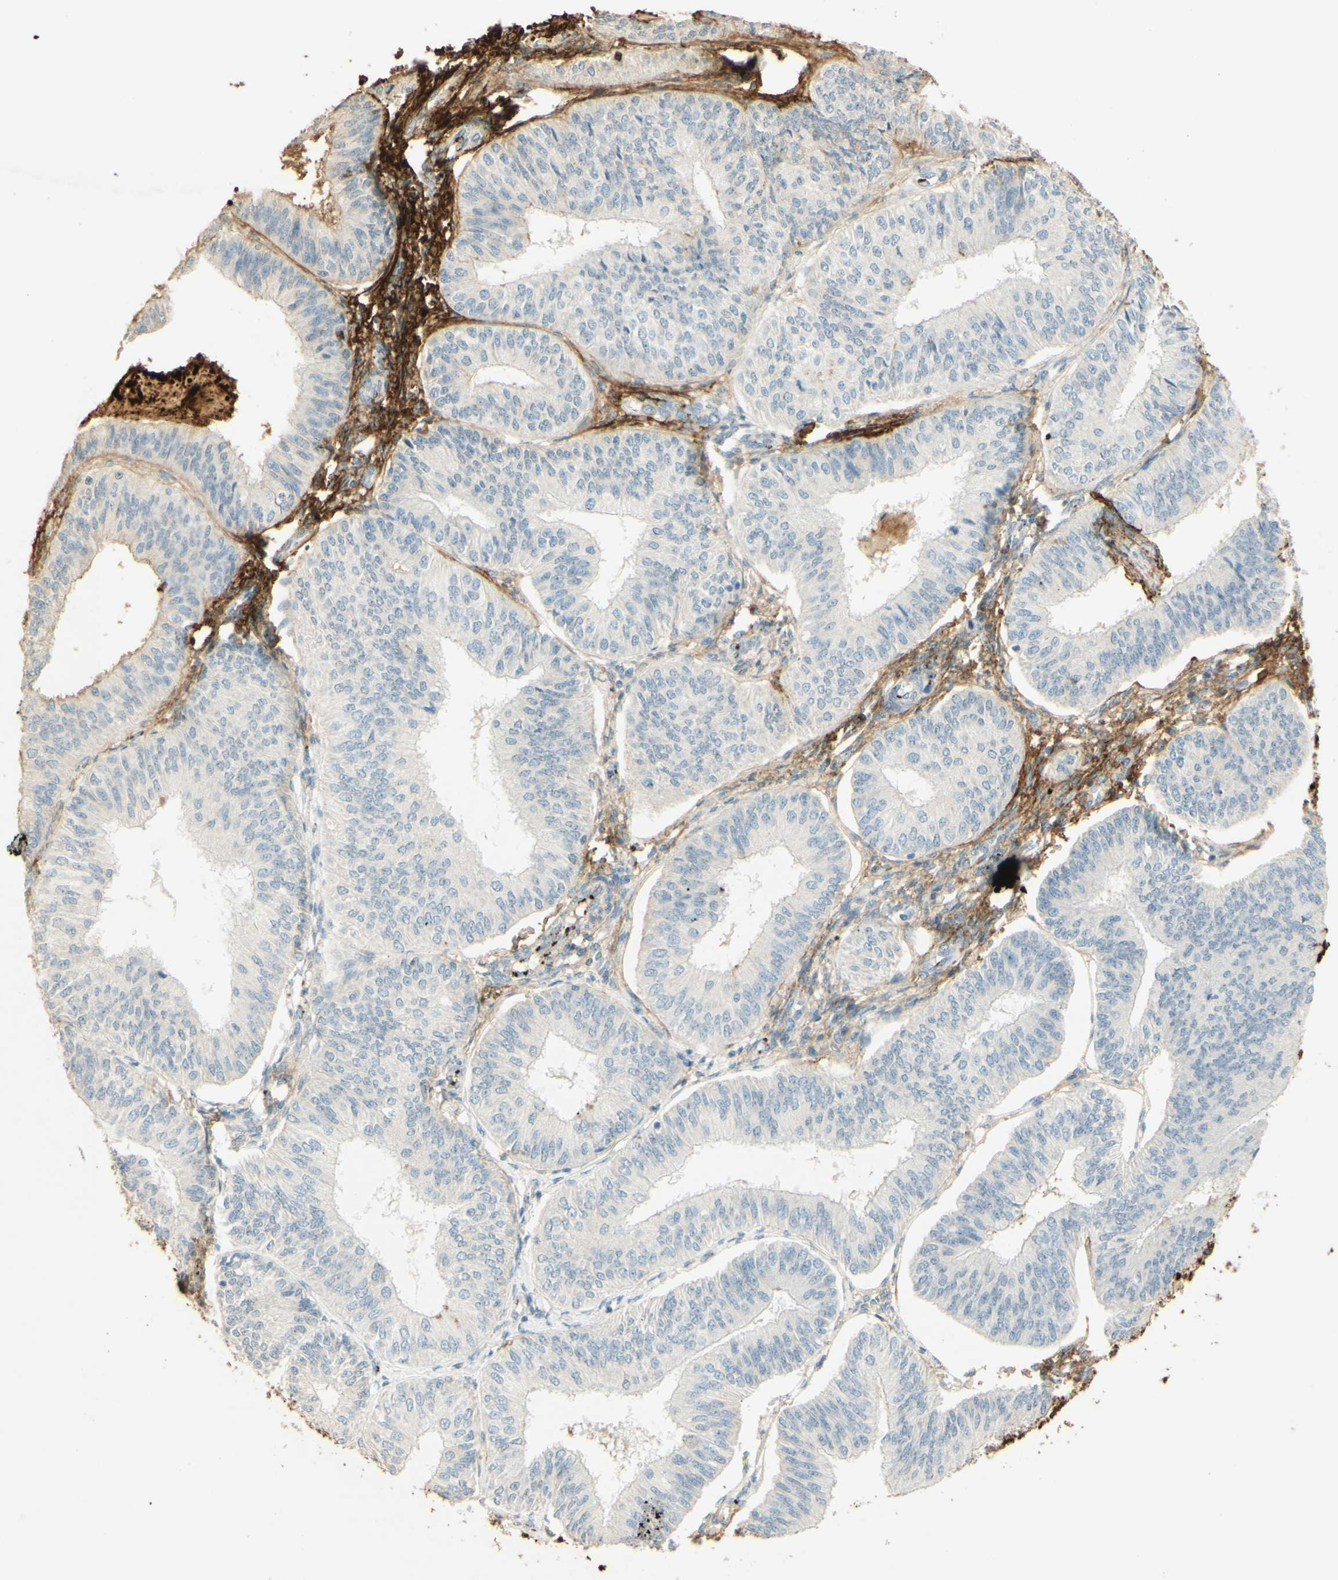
{"staining": {"intensity": "negative", "quantity": "none", "location": "none"}, "tissue": "endometrial cancer", "cell_type": "Tumor cells", "image_type": "cancer", "snomed": [{"axis": "morphology", "description": "Adenocarcinoma, NOS"}, {"axis": "topography", "description": "Endometrium"}], "caption": "Tumor cells are negative for brown protein staining in endometrial cancer. The staining is performed using DAB brown chromogen with nuclei counter-stained in using hematoxylin.", "gene": "TNN", "patient": {"sex": "female", "age": 58}}